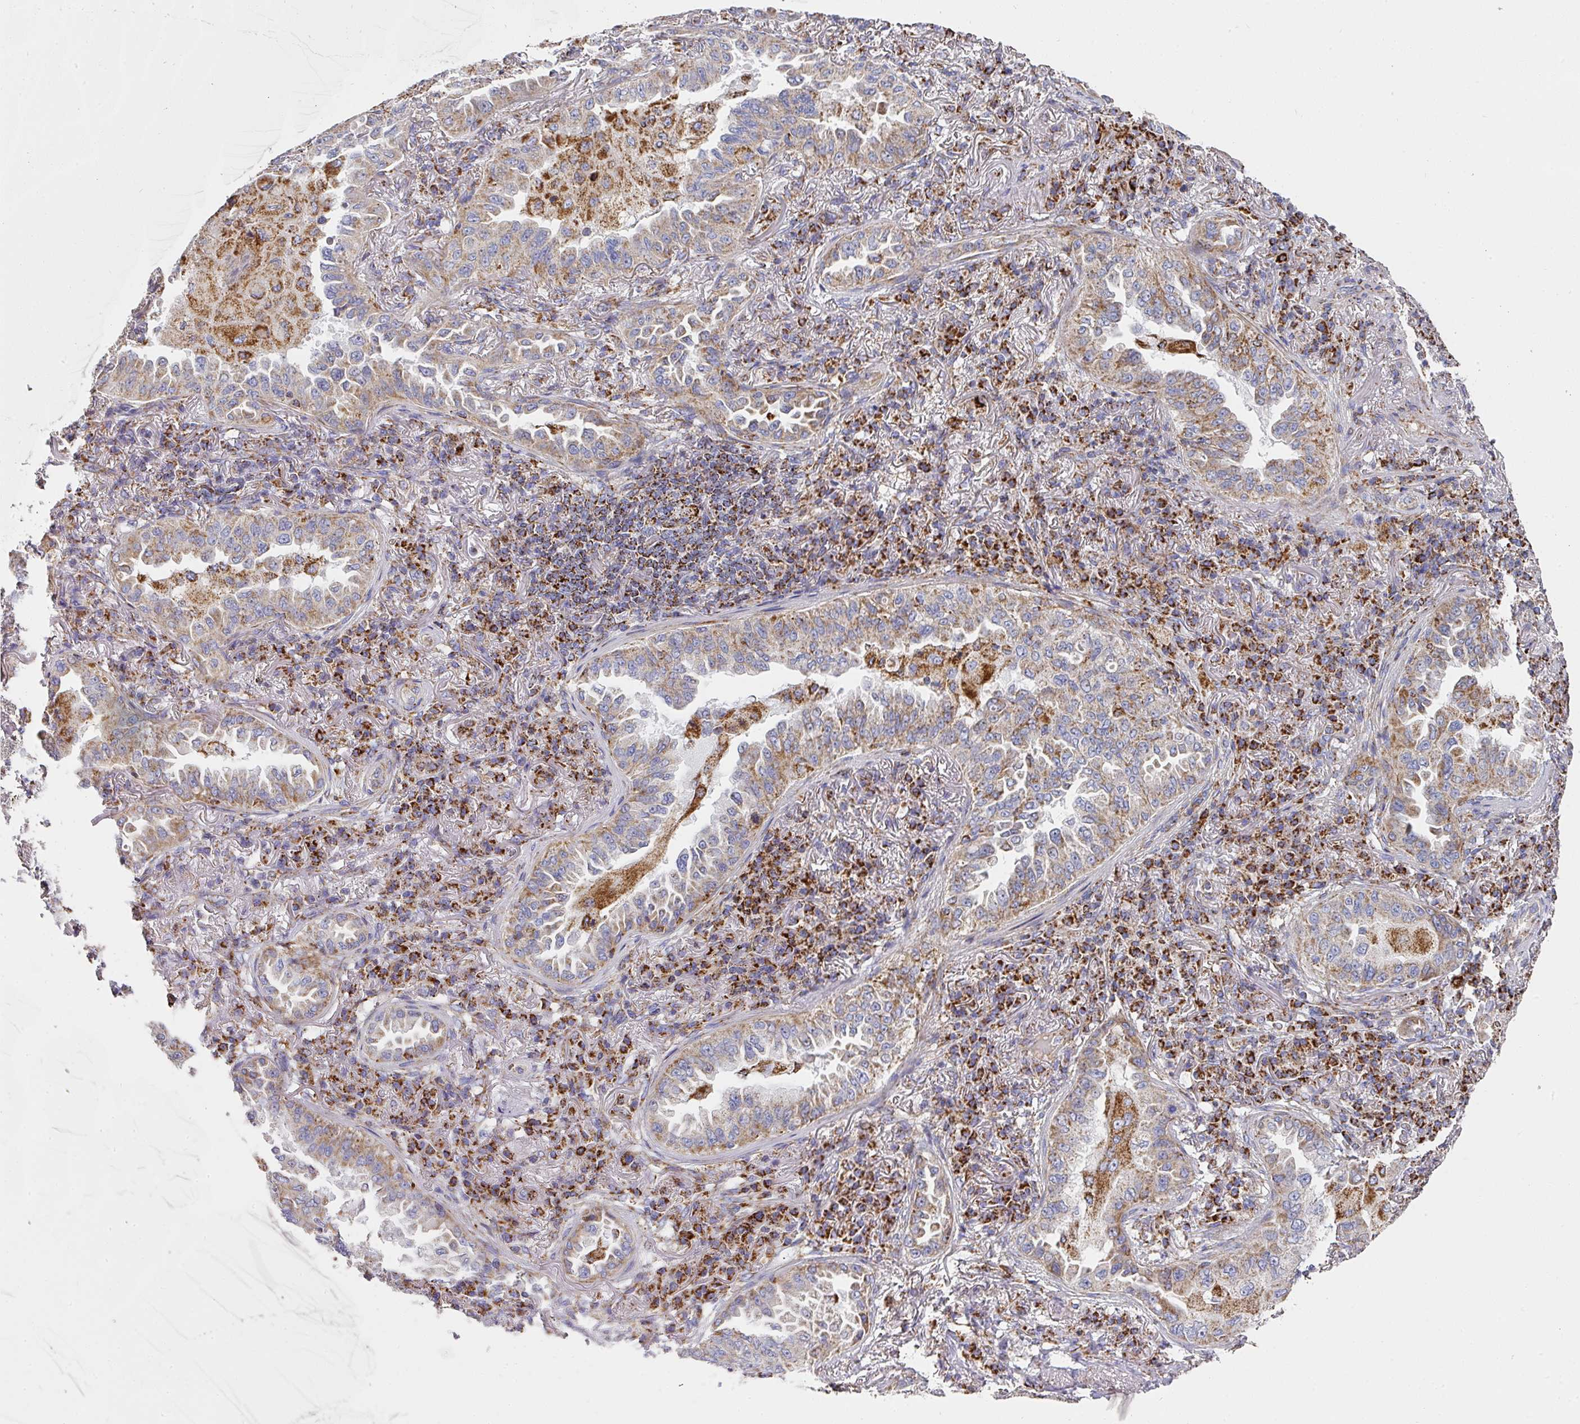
{"staining": {"intensity": "moderate", "quantity": "25%-75%", "location": "cytoplasmic/membranous"}, "tissue": "lung cancer", "cell_type": "Tumor cells", "image_type": "cancer", "snomed": [{"axis": "morphology", "description": "Adenocarcinoma, NOS"}, {"axis": "topography", "description": "Lung"}], "caption": "Immunohistochemical staining of human lung adenocarcinoma shows medium levels of moderate cytoplasmic/membranous staining in about 25%-75% of tumor cells.", "gene": "UQCRFS1", "patient": {"sex": "female", "age": 69}}